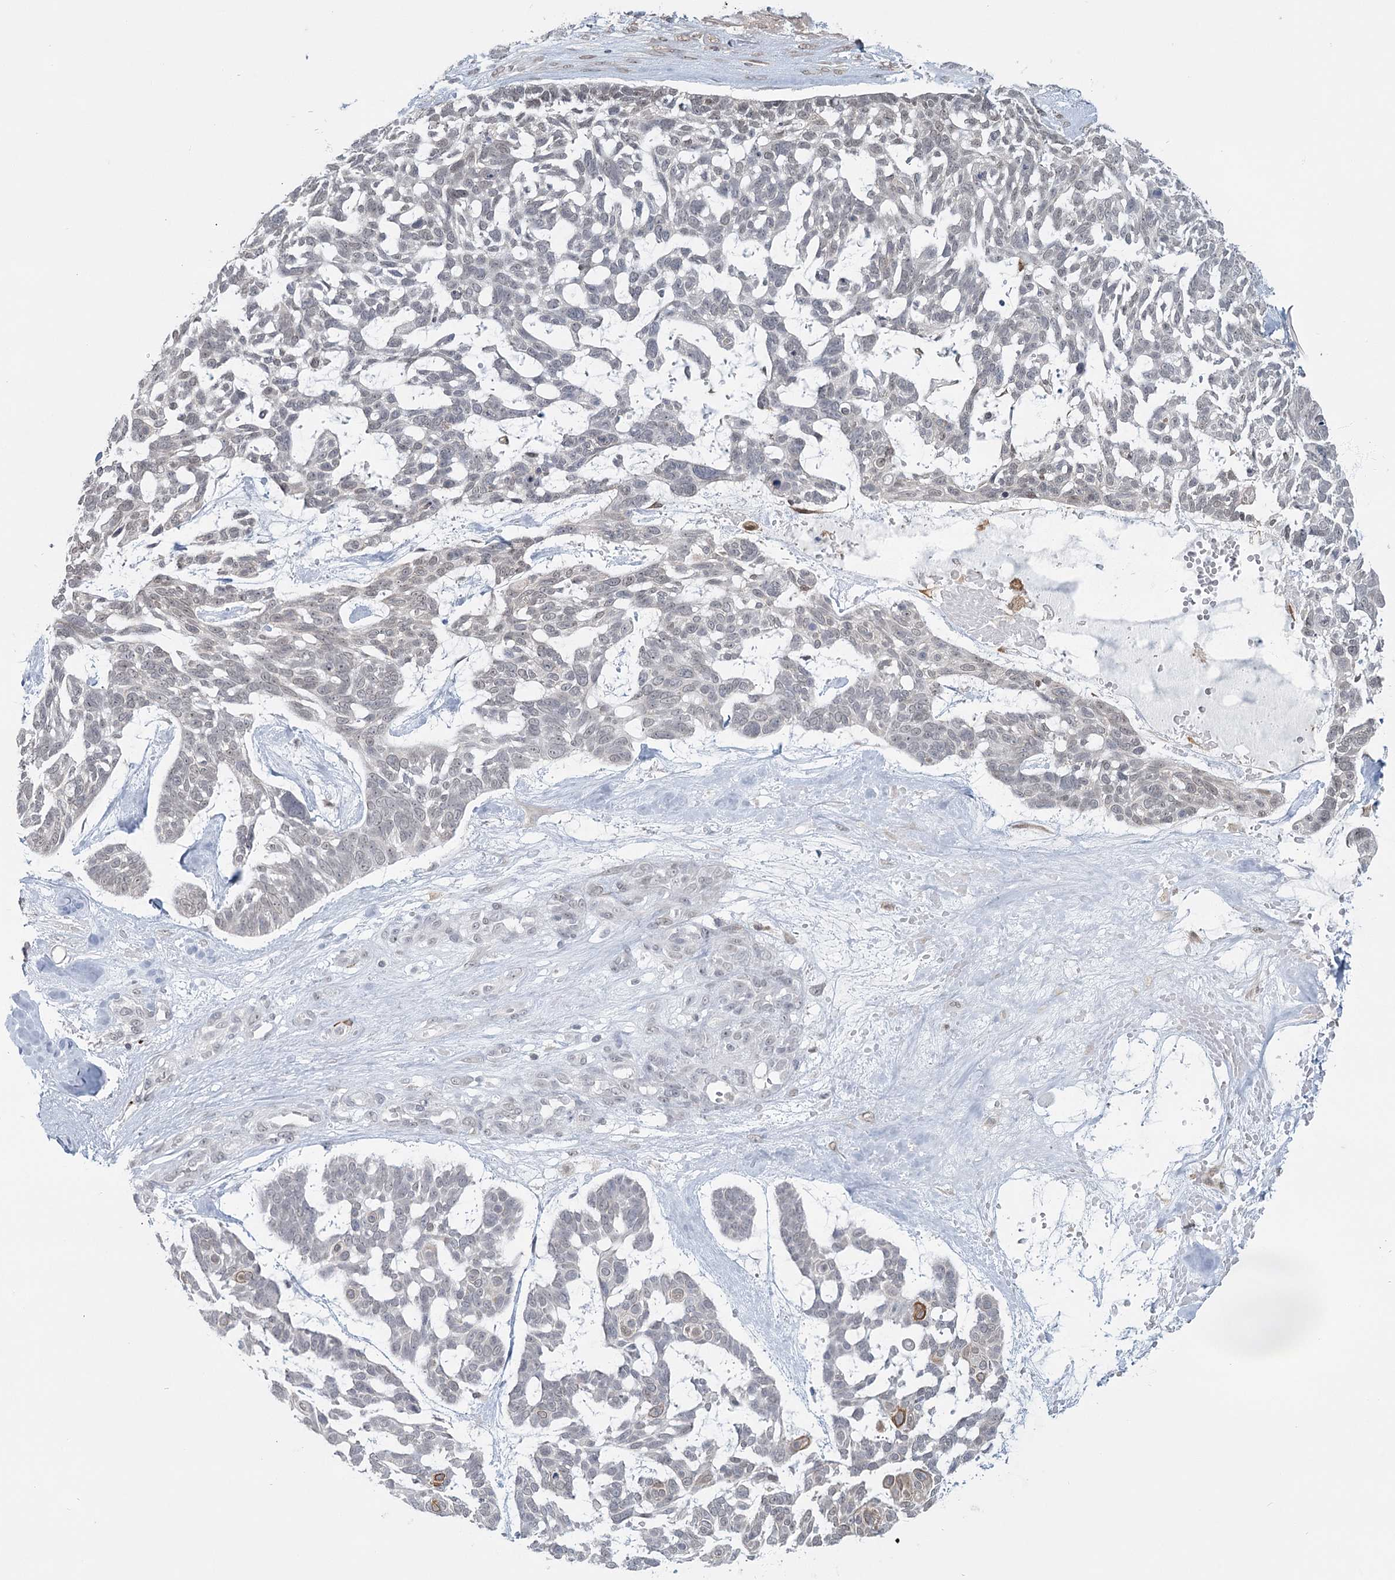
{"staining": {"intensity": "negative", "quantity": "none", "location": "none"}, "tissue": "skin cancer", "cell_type": "Tumor cells", "image_type": "cancer", "snomed": [{"axis": "morphology", "description": "Basal cell carcinoma"}, {"axis": "topography", "description": "Skin"}], "caption": "The immunohistochemistry micrograph has no significant expression in tumor cells of skin cancer (basal cell carcinoma) tissue.", "gene": "TMEM70", "patient": {"sex": "male", "age": 88}}